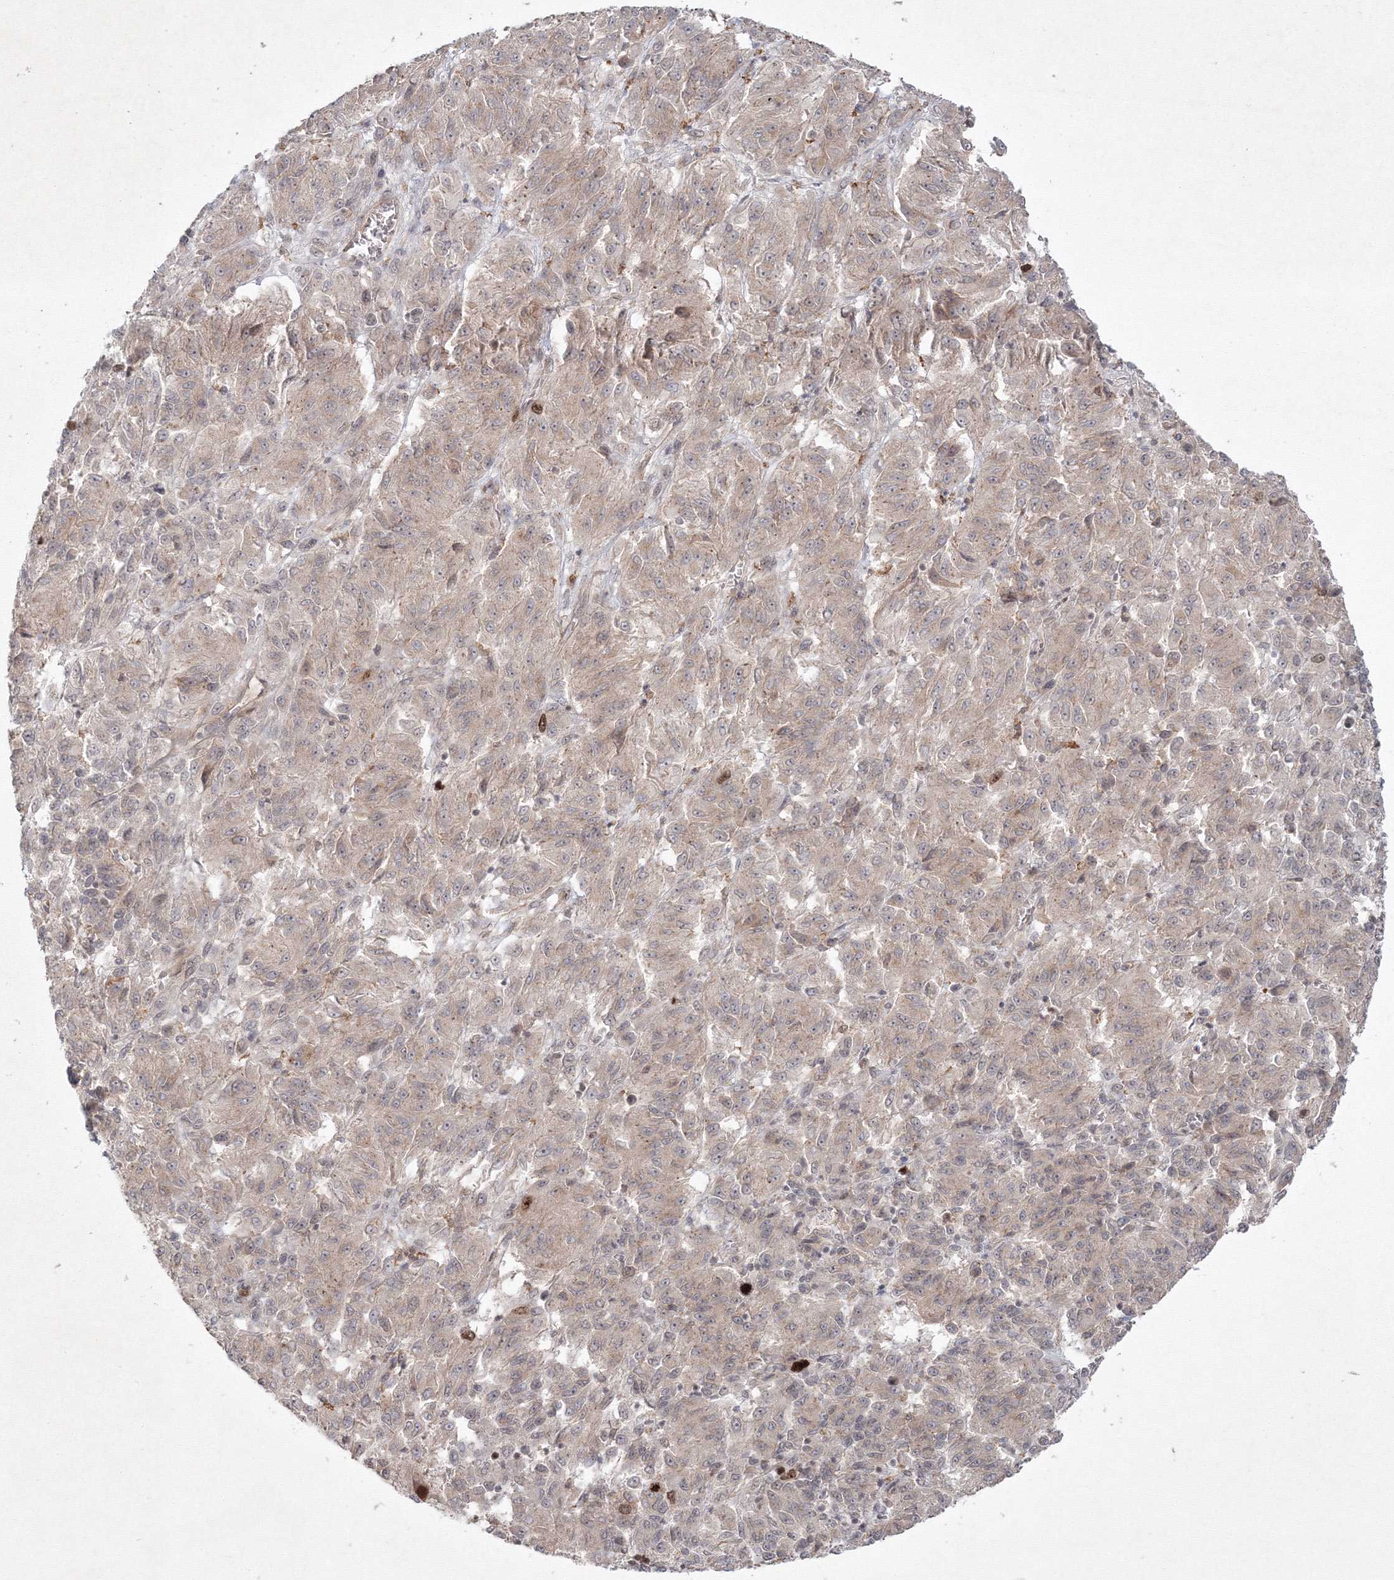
{"staining": {"intensity": "weak", "quantity": ">75%", "location": "cytoplasmic/membranous"}, "tissue": "melanoma", "cell_type": "Tumor cells", "image_type": "cancer", "snomed": [{"axis": "morphology", "description": "Malignant melanoma, Metastatic site"}, {"axis": "topography", "description": "Lung"}], "caption": "Immunohistochemical staining of human melanoma exhibits low levels of weak cytoplasmic/membranous protein expression in approximately >75% of tumor cells.", "gene": "KIF20A", "patient": {"sex": "male", "age": 64}}